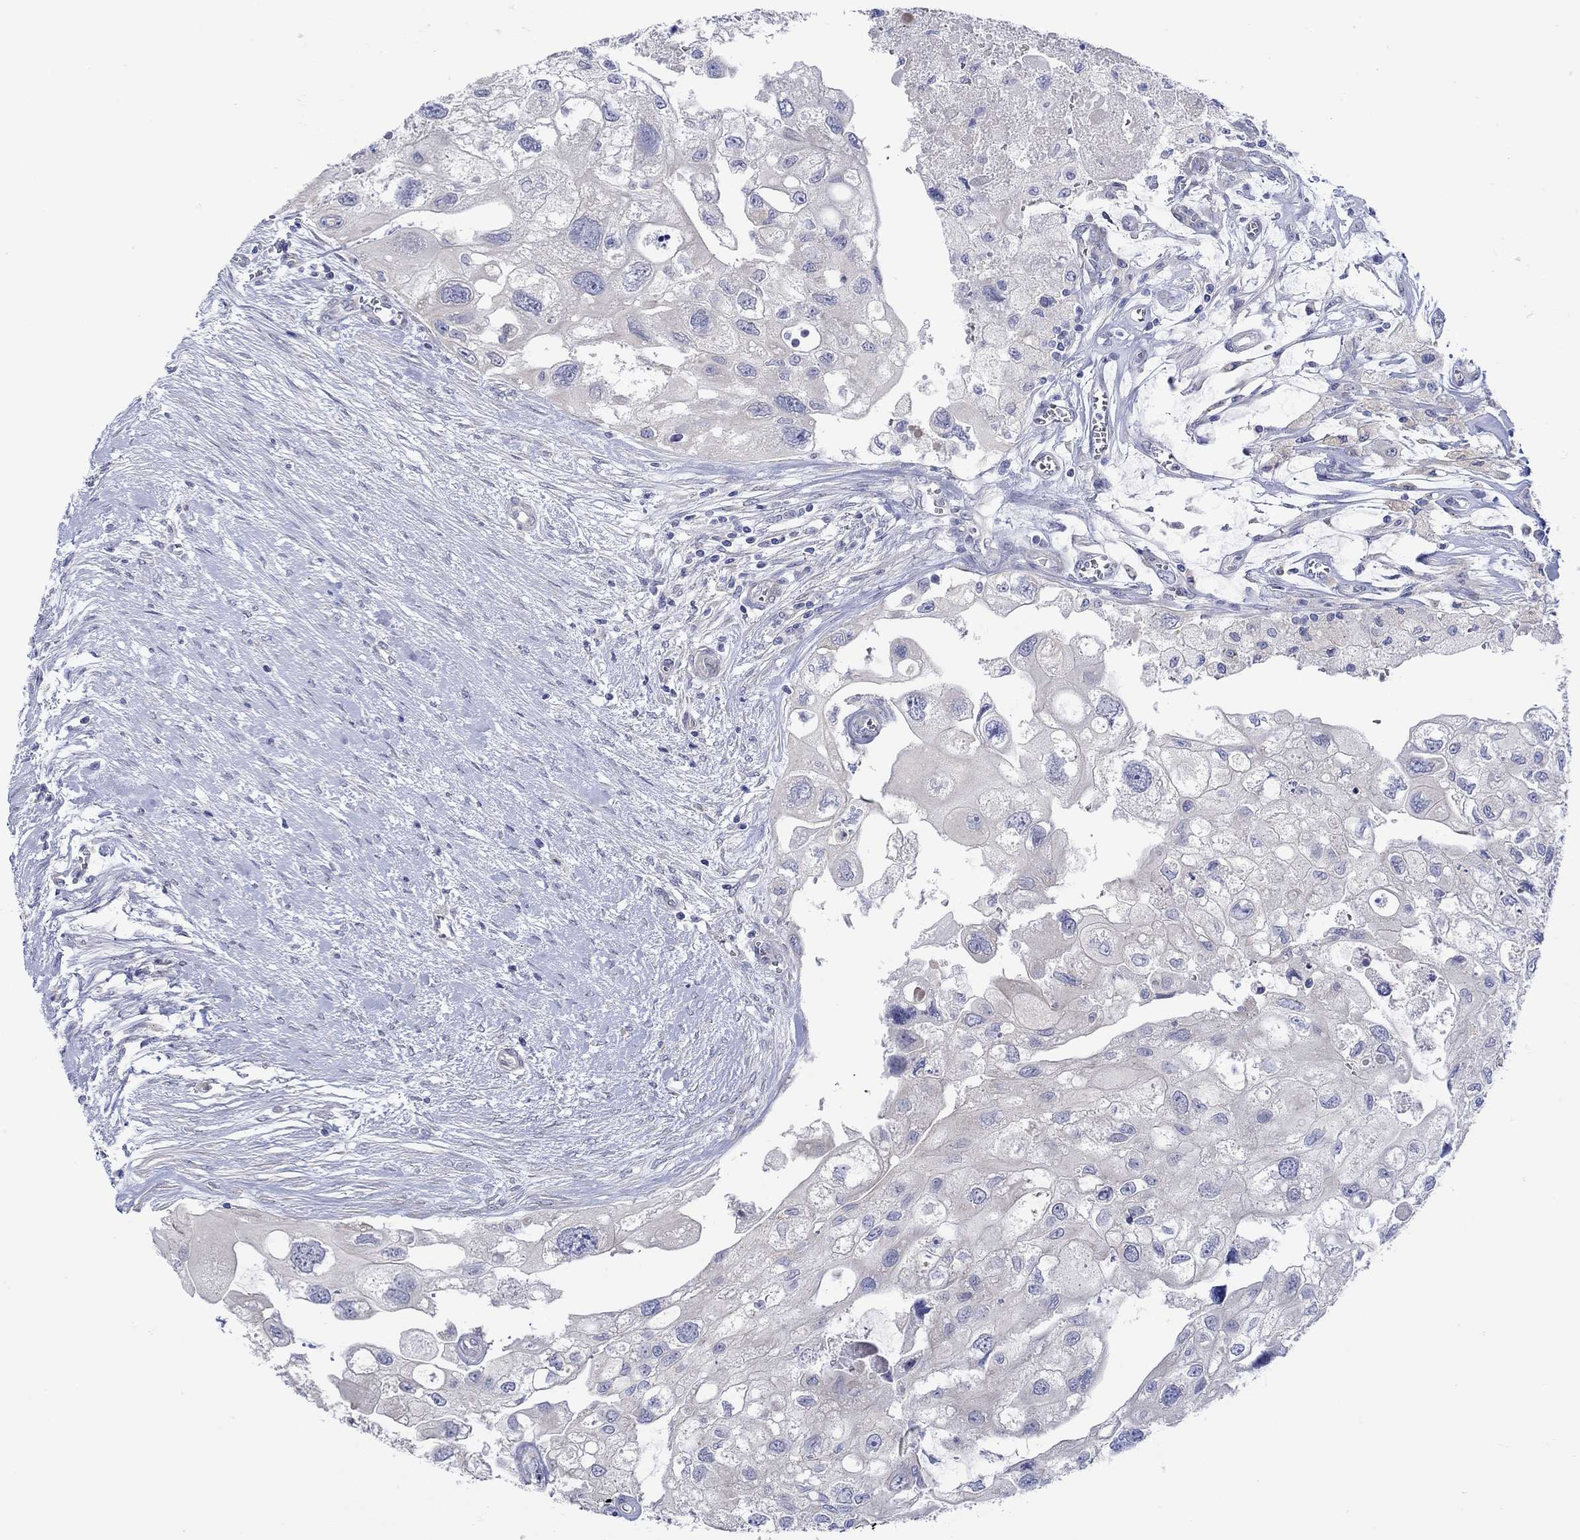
{"staining": {"intensity": "negative", "quantity": "none", "location": "none"}, "tissue": "urothelial cancer", "cell_type": "Tumor cells", "image_type": "cancer", "snomed": [{"axis": "morphology", "description": "Urothelial carcinoma, High grade"}, {"axis": "topography", "description": "Urinary bladder"}], "caption": "This image is of high-grade urothelial carcinoma stained with immunohistochemistry (IHC) to label a protein in brown with the nuclei are counter-stained blue. There is no staining in tumor cells. Nuclei are stained in blue.", "gene": "KRT222", "patient": {"sex": "male", "age": 59}}